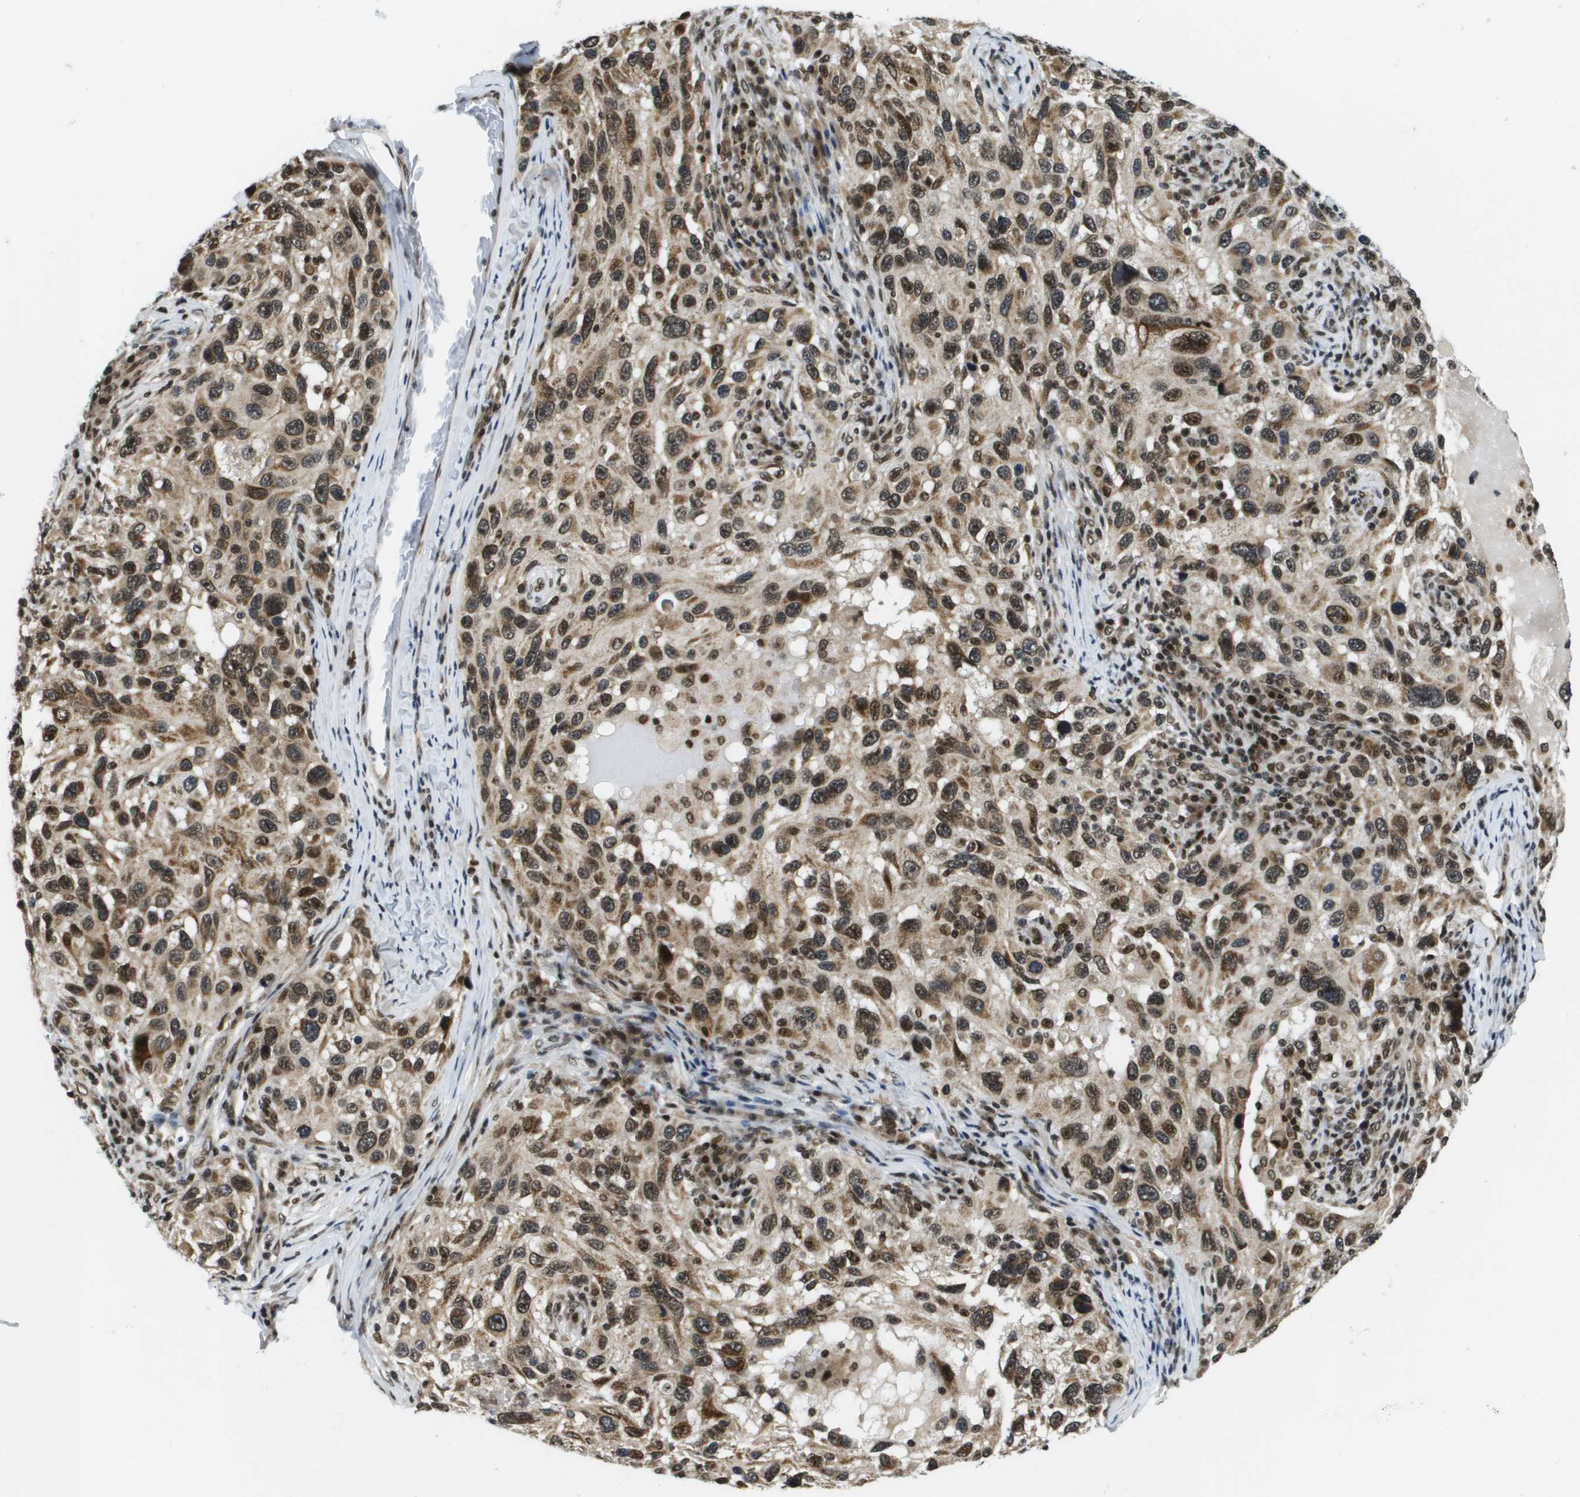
{"staining": {"intensity": "moderate", "quantity": ">75%", "location": "cytoplasmic/membranous,nuclear"}, "tissue": "melanoma", "cell_type": "Tumor cells", "image_type": "cancer", "snomed": [{"axis": "morphology", "description": "Malignant melanoma, NOS"}, {"axis": "topography", "description": "Skin"}], "caption": "Brown immunohistochemical staining in human malignant melanoma demonstrates moderate cytoplasmic/membranous and nuclear expression in about >75% of tumor cells.", "gene": "RECQL4", "patient": {"sex": "male", "age": 53}}